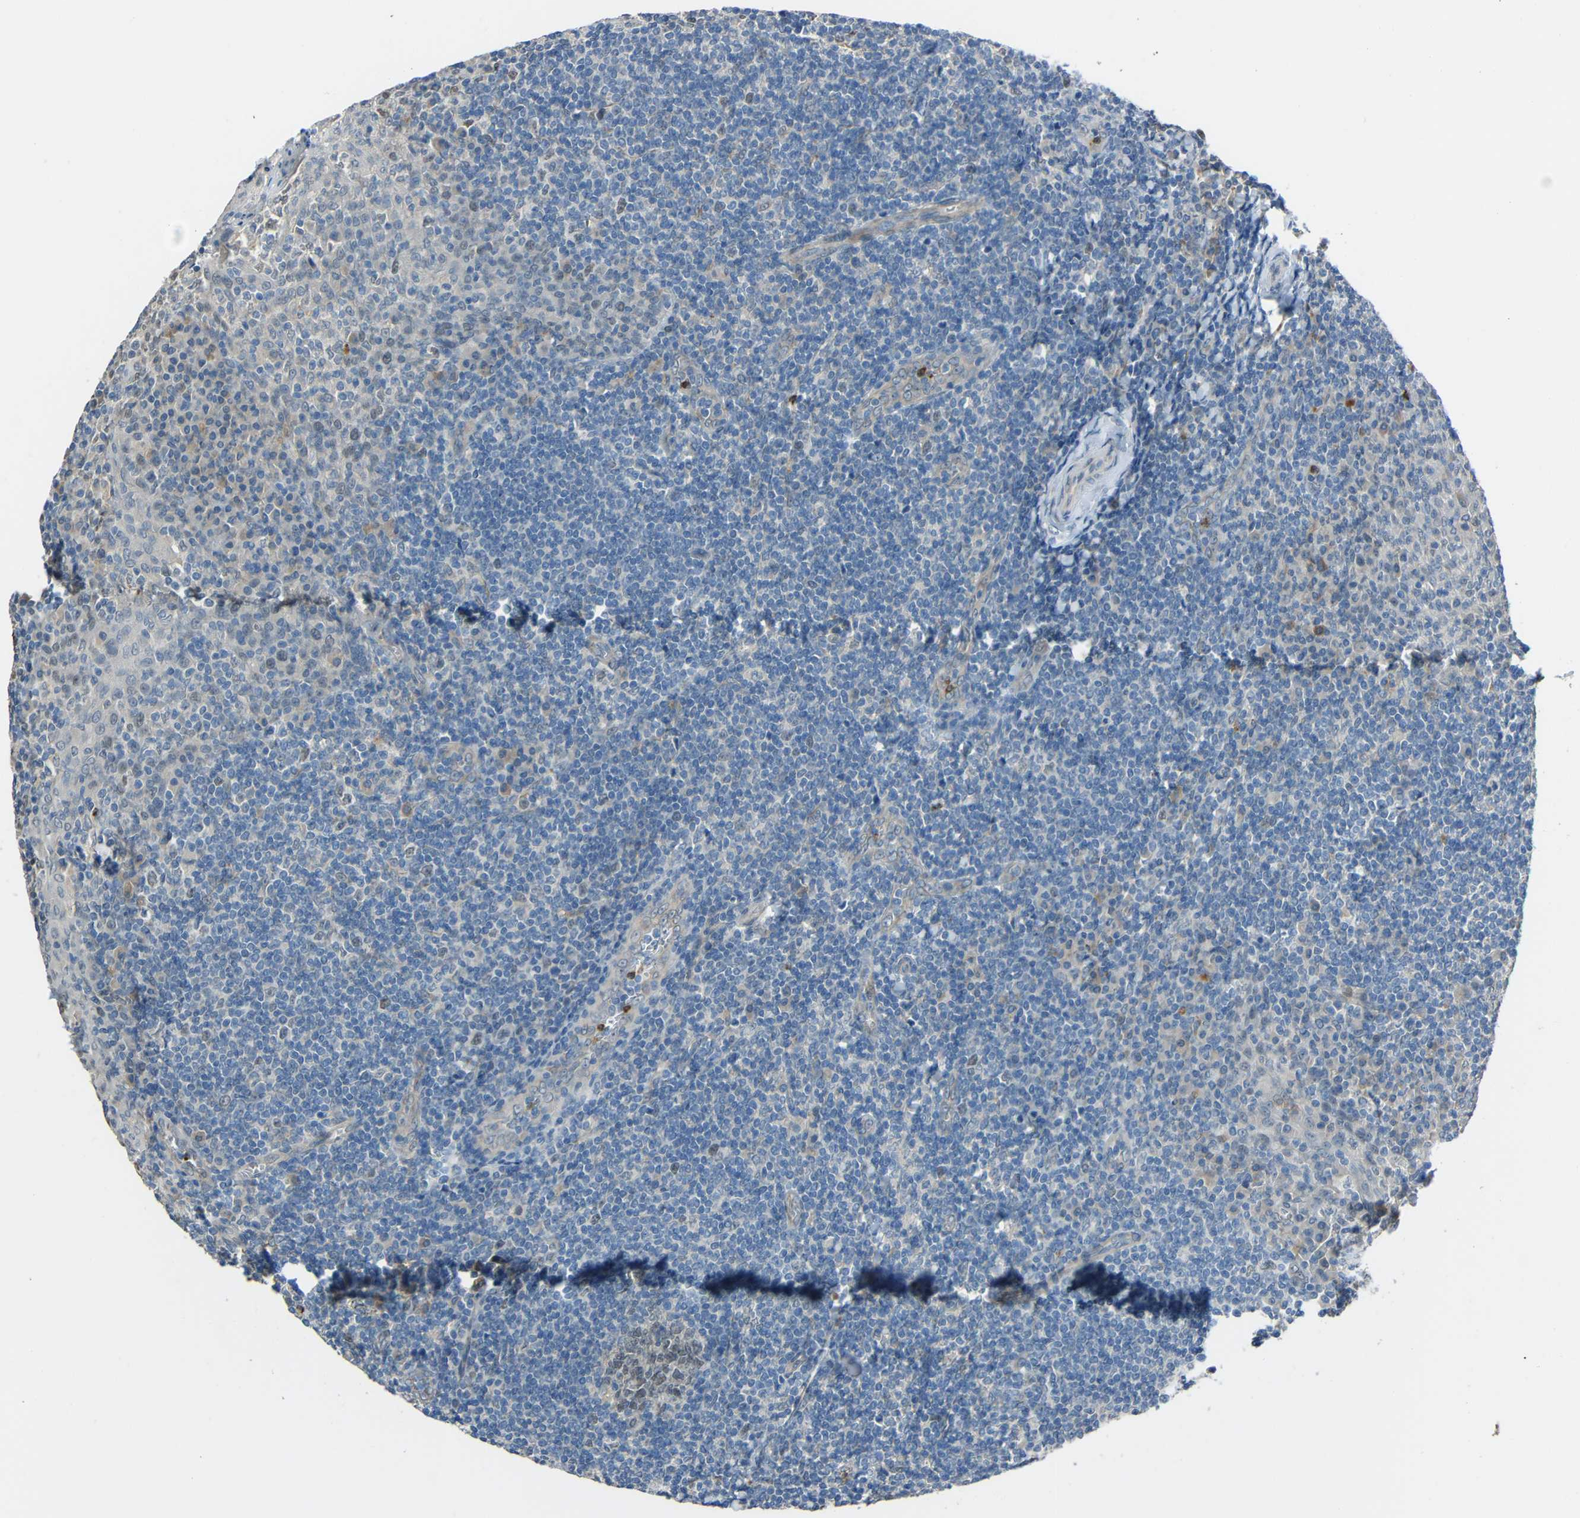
{"staining": {"intensity": "negative", "quantity": "none", "location": "none"}, "tissue": "tonsil", "cell_type": "Germinal center cells", "image_type": "normal", "snomed": [{"axis": "morphology", "description": "Normal tissue, NOS"}, {"axis": "topography", "description": "Tonsil"}], "caption": "Immunohistochemistry photomicrograph of normal tonsil: human tonsil stained with DAB shows no significant protein expression in germinal center cells. (DAB IHC visualized using brightfield microscopy, high magnification).", "gene": "STBD1", "patient": {"sex": "female", "age": 19}}